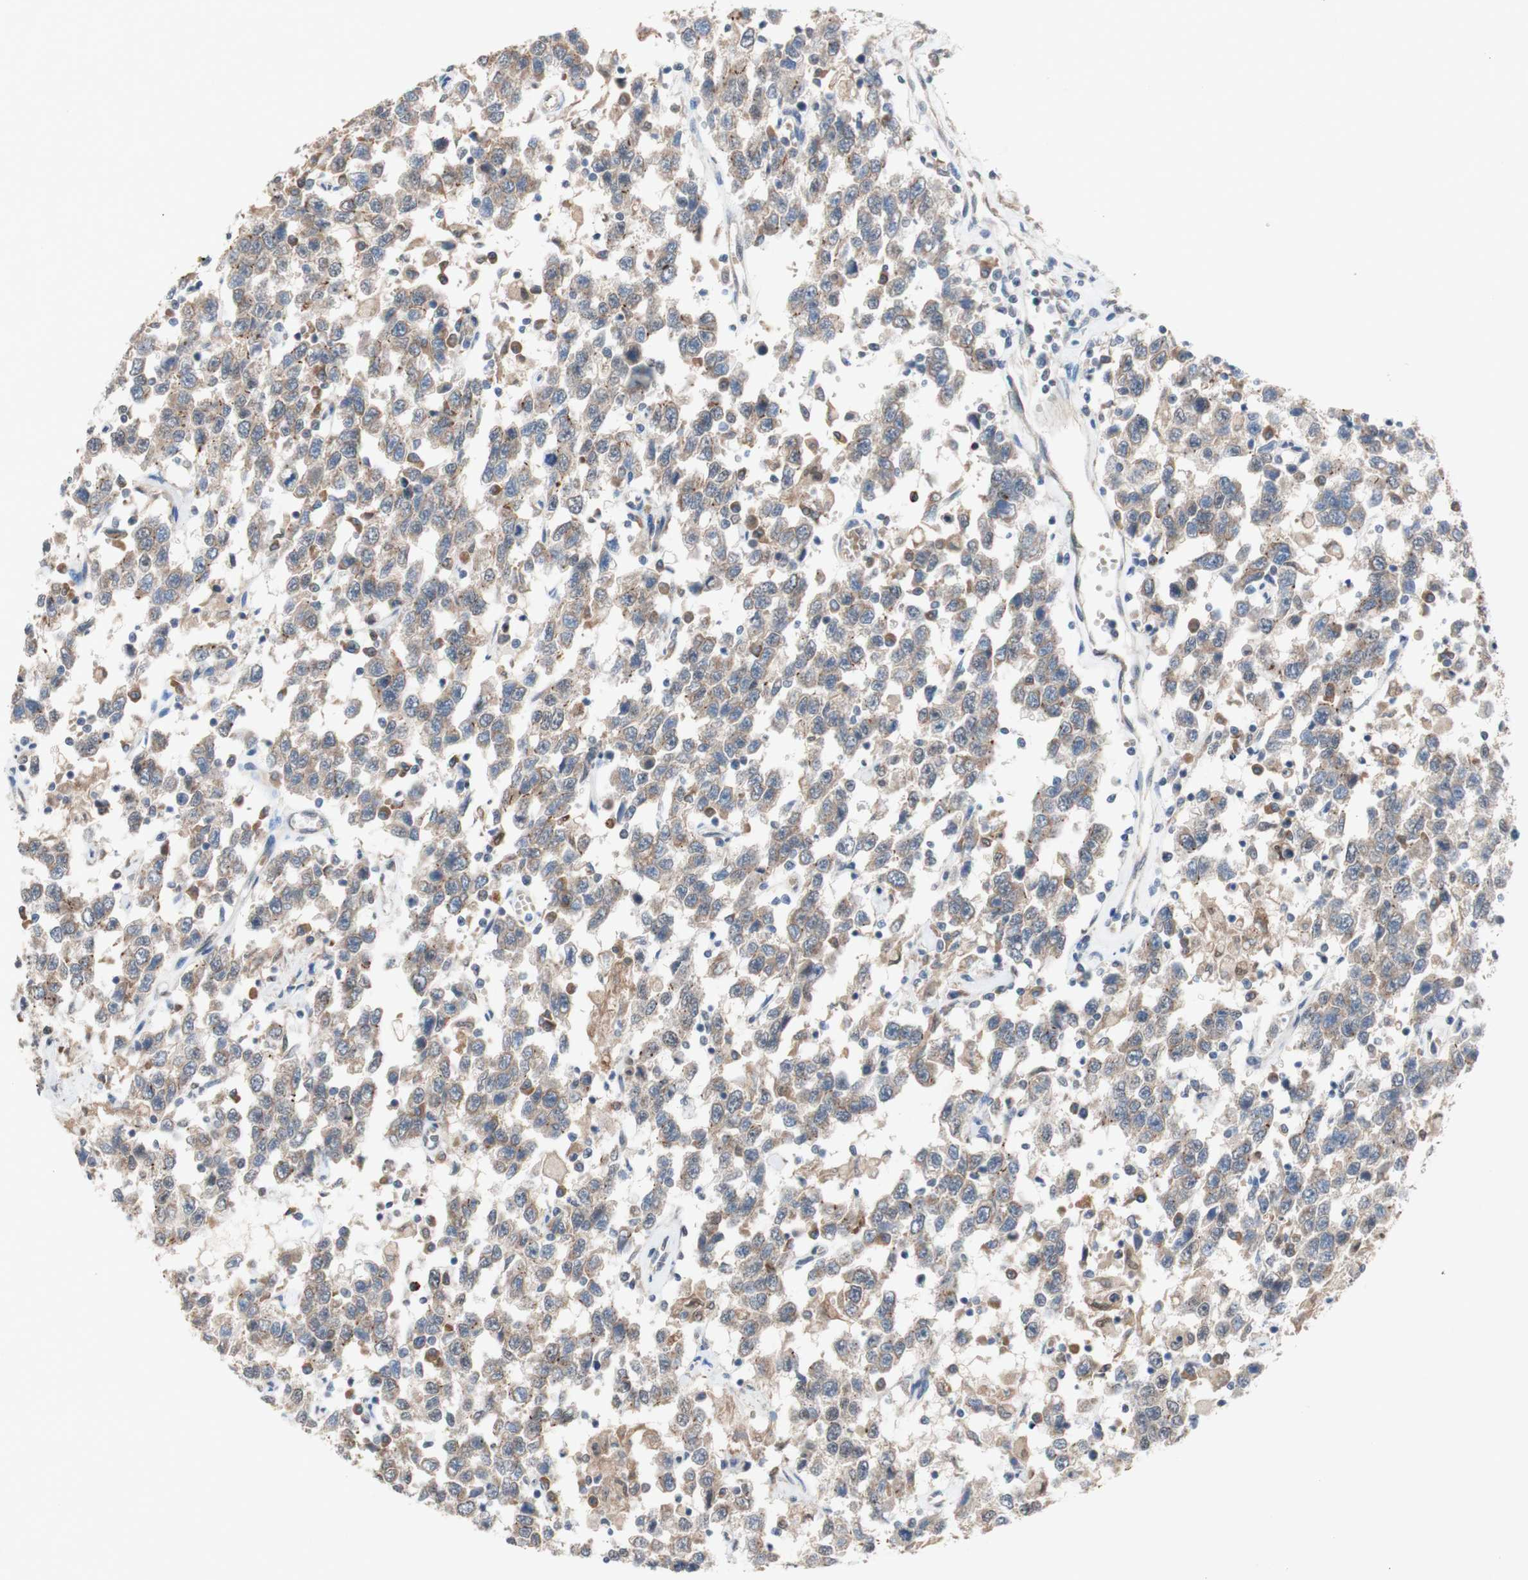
{"staining": {"intensity": "moderate", "quantity": ">75%", "location": "cytoplasmic/membranous"}, "tissue": "testis cancer", "cell_type": "Tumor cells", "image_type": "cancer", "snomed": [{"axis": "morphology", "description": "Seminoma, NOS"}, {"axis": "topography", "description": "Testis"}], "caption": "Brown immunohistochemical staining in testis cancer (seminoma) displays moderate cytoplasmic/membranous positivity in about >75% of tumor cells.", "gene": "PDGFB", "patient": {"sex": "male", "age": 41}}